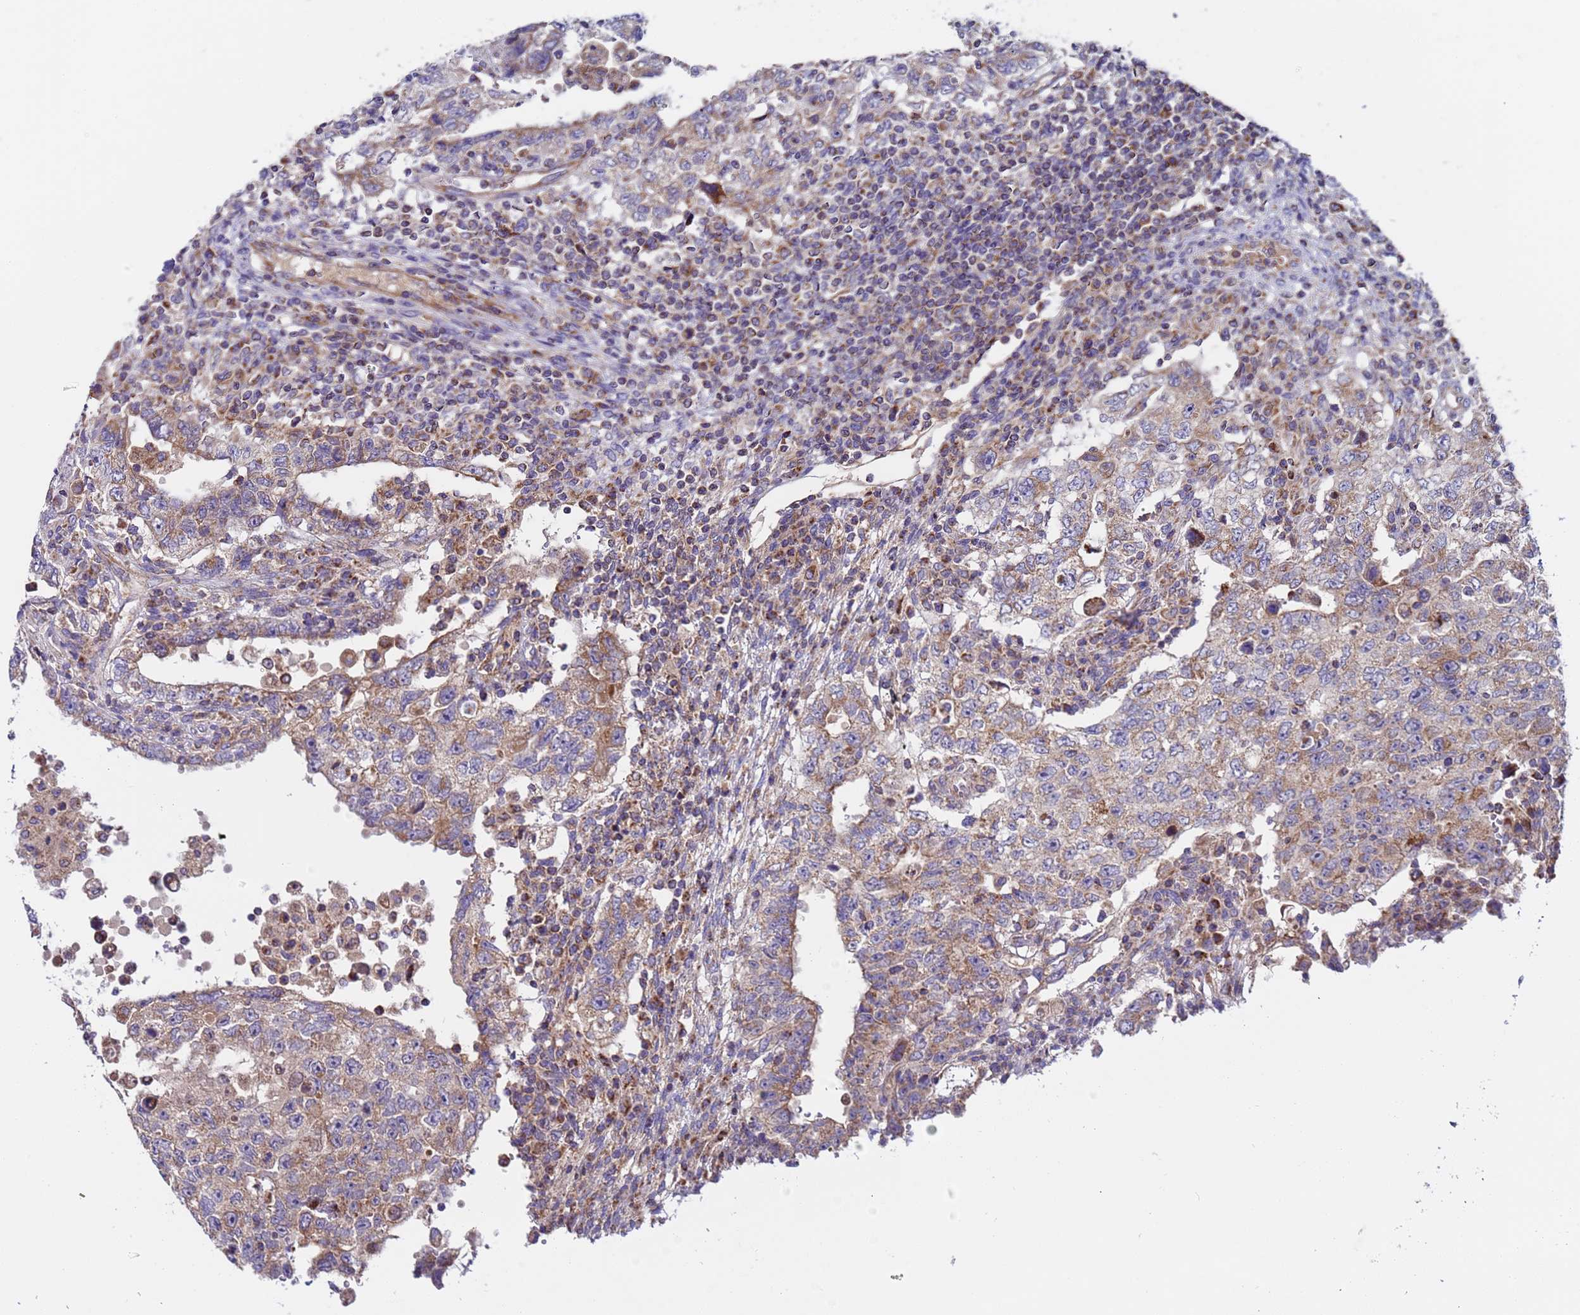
{"staining": {"intensity": "weak", "quantity": "25%-75%", "location": "cytoplasmic/membranous"}, "tissue": "testis cancer", "cell_type": "Tumor cells", "image_type": "cancer", "snomed": [{"axis": "morphology", "description": "Carcinoma, Embryonal, NOS"}, {"axis": "topography", "description": "Testis"}], "caption": "A high-resolution photomicrograph shows immunohistochemistry (IHC) staining of testis cancer, which demonstrates weak cytoplasmic/membranous expression in about 25%-75% of tumor cells.", "gene": "TMEM126A", "patient": {"sex": "male", "age": 26}}